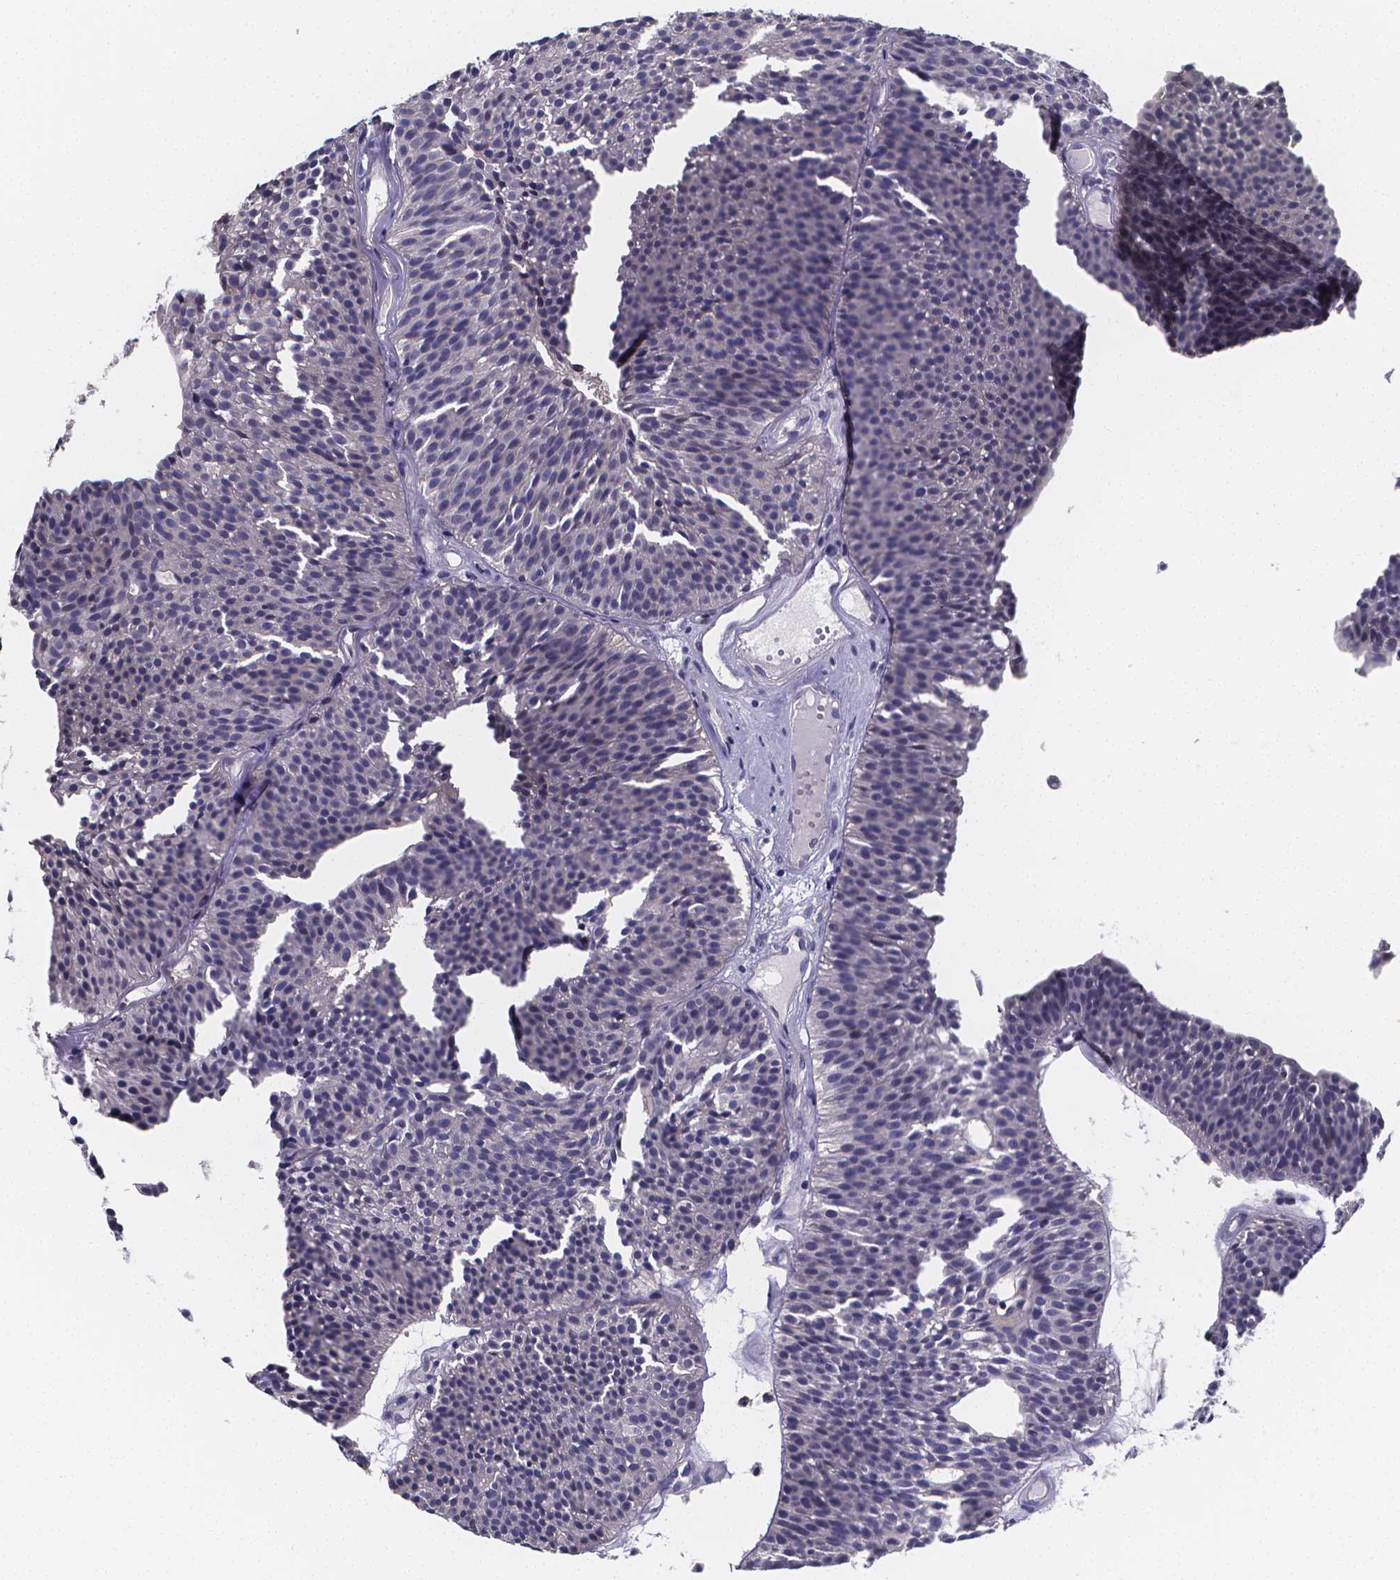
{"staining": {"intensity": "negative", "quantity": "none", "location": "none"}, "tissue": "urothelial cancer", "cell_type": "Tumor cells", "image_type": "cancer", "snomed": [{"axis": "morphology", "description": "Urothelial carcinoma, Low grade"}, {"axis": "topography", "description": "Urinary bladder"}], "caption": "DAB (3,3'-diaminobenzidine) immunohistochemical staining of human urothelial cancer shows no significant staining in tumor cells.", "gene": "PAH", "patient": {"sex": "male", "age": 63}}